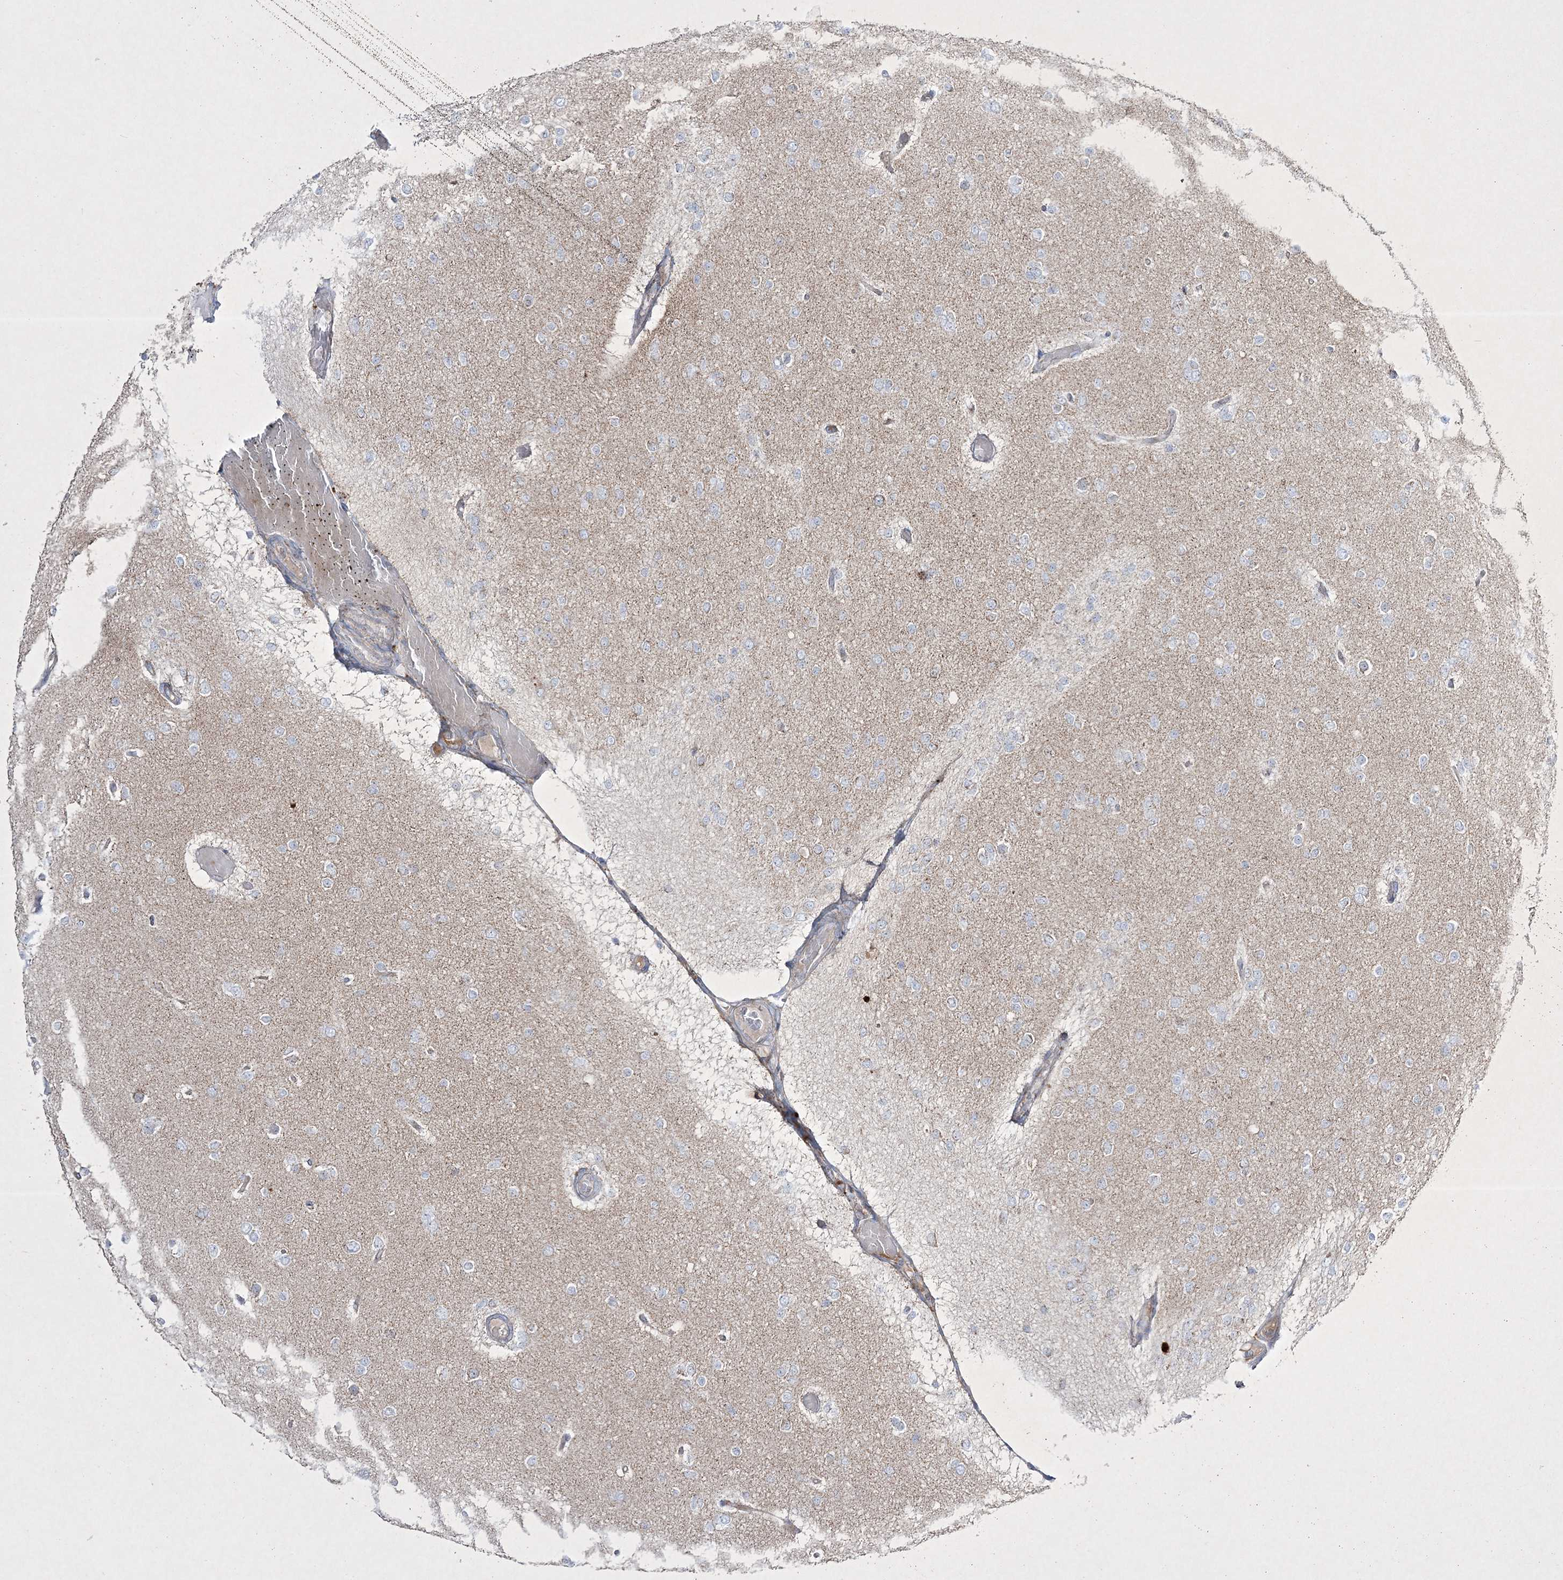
{"staining": {"intensity": "negative", "quantity": "none", "location": "none"}, "tissue": "glioma", "cell_type": "Tumor cells", "image_type": "cancer", "snomed": [{"axis": "morphology", "description": "Glioma, malignant, Low grade"}, {"axis": "topography", "description": "Brain"}], "caption": "Immunohistochemical staining of human malignant glioma (low-grade) exhibits no significant positivity in tumor cells.", "gene": "RICTOR", "patient": {"sex": "female", "age": 22}}